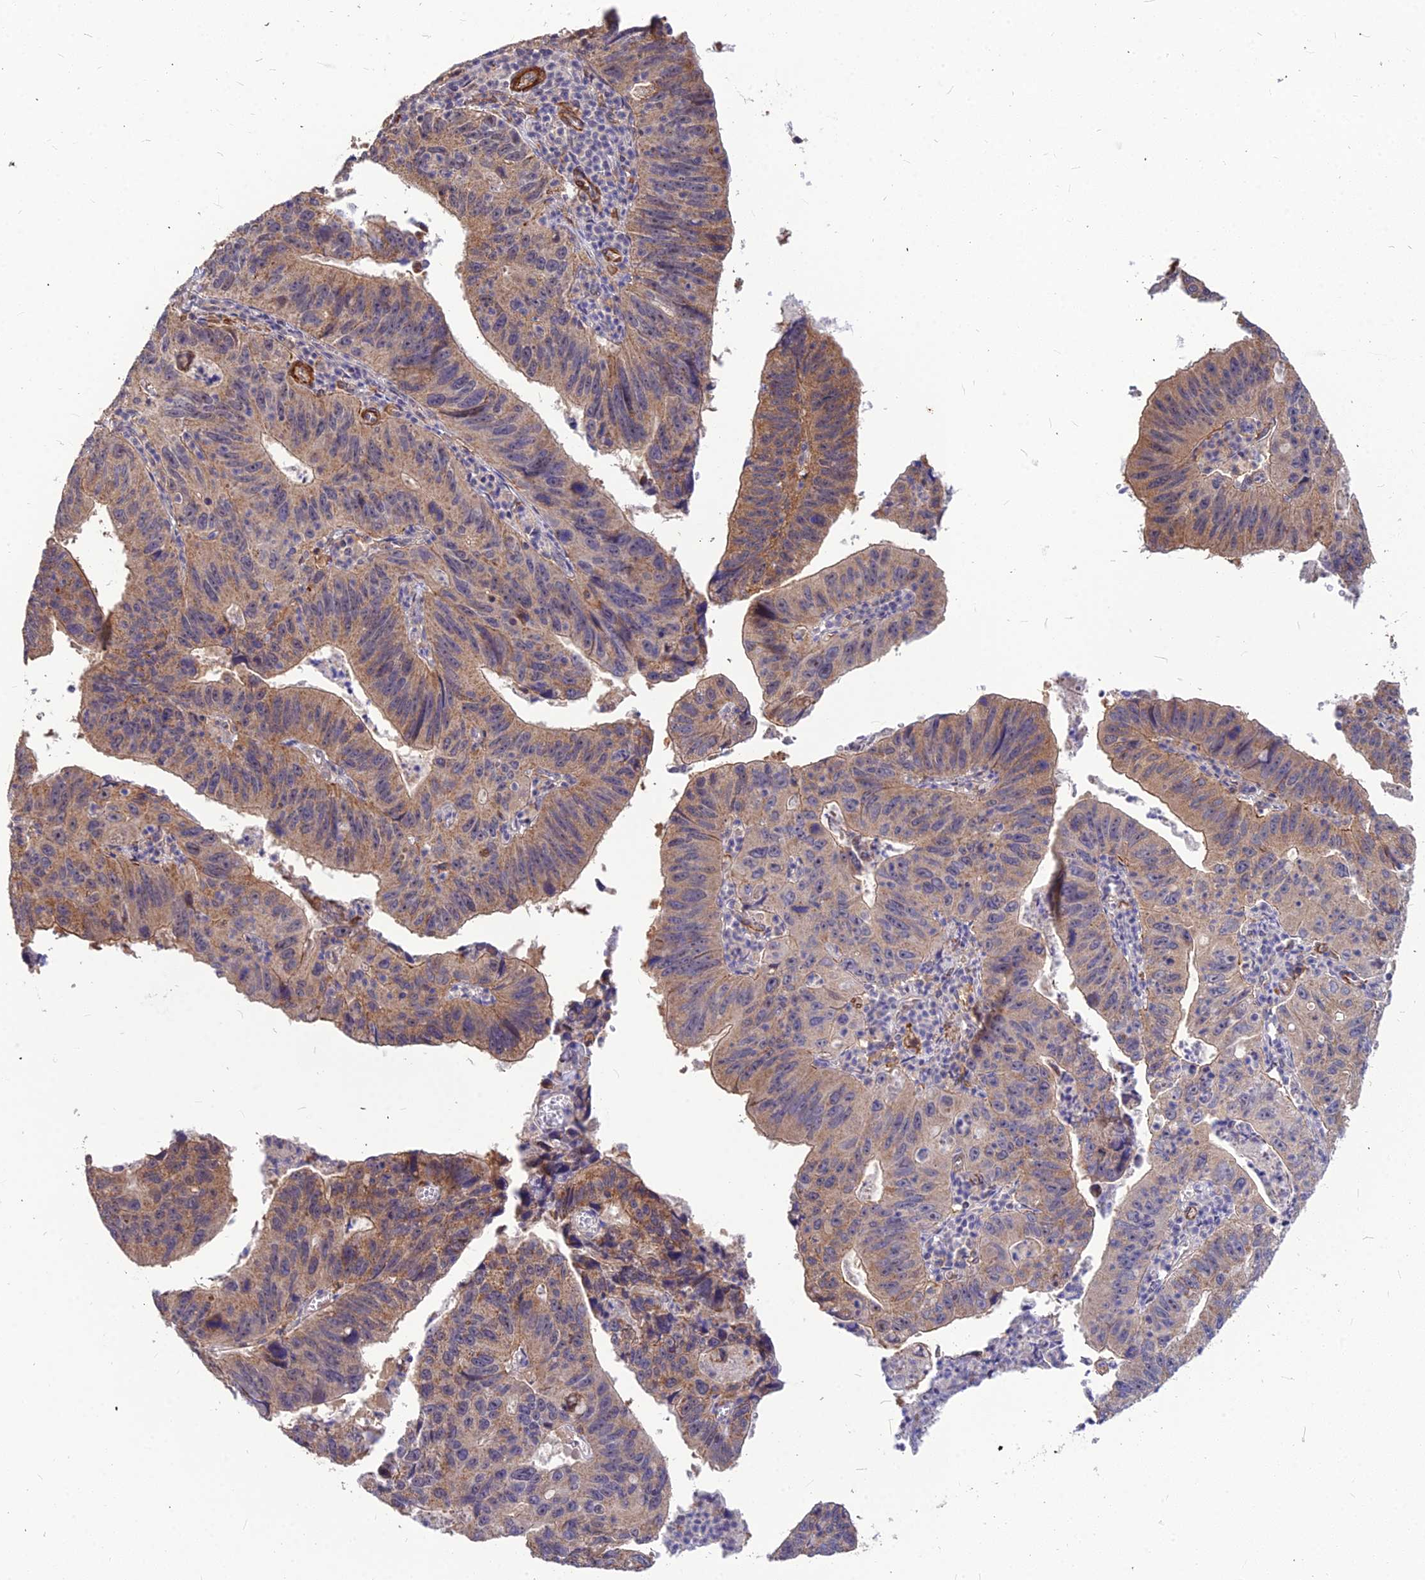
{"staining": {"intensity": "moderate", "quantity": "25%-75%", "location": "cytoplasmic/membranous"}, "tissue": "stomach cancer", "cell_type": "Tumor cells", "image_type": "cancer", "snomed": [{"axis": "morphology", "description": "Adenocarcinoma, NOS"}, {"axis": "topography", "description": "Stomach"}], "caption": "Human adenocarcinoma (stomach) stained with a protein marker shows moderate staining in tumor cells.", "gene": "LEKR1", "patient": {"sex": "male", "age": 59}}